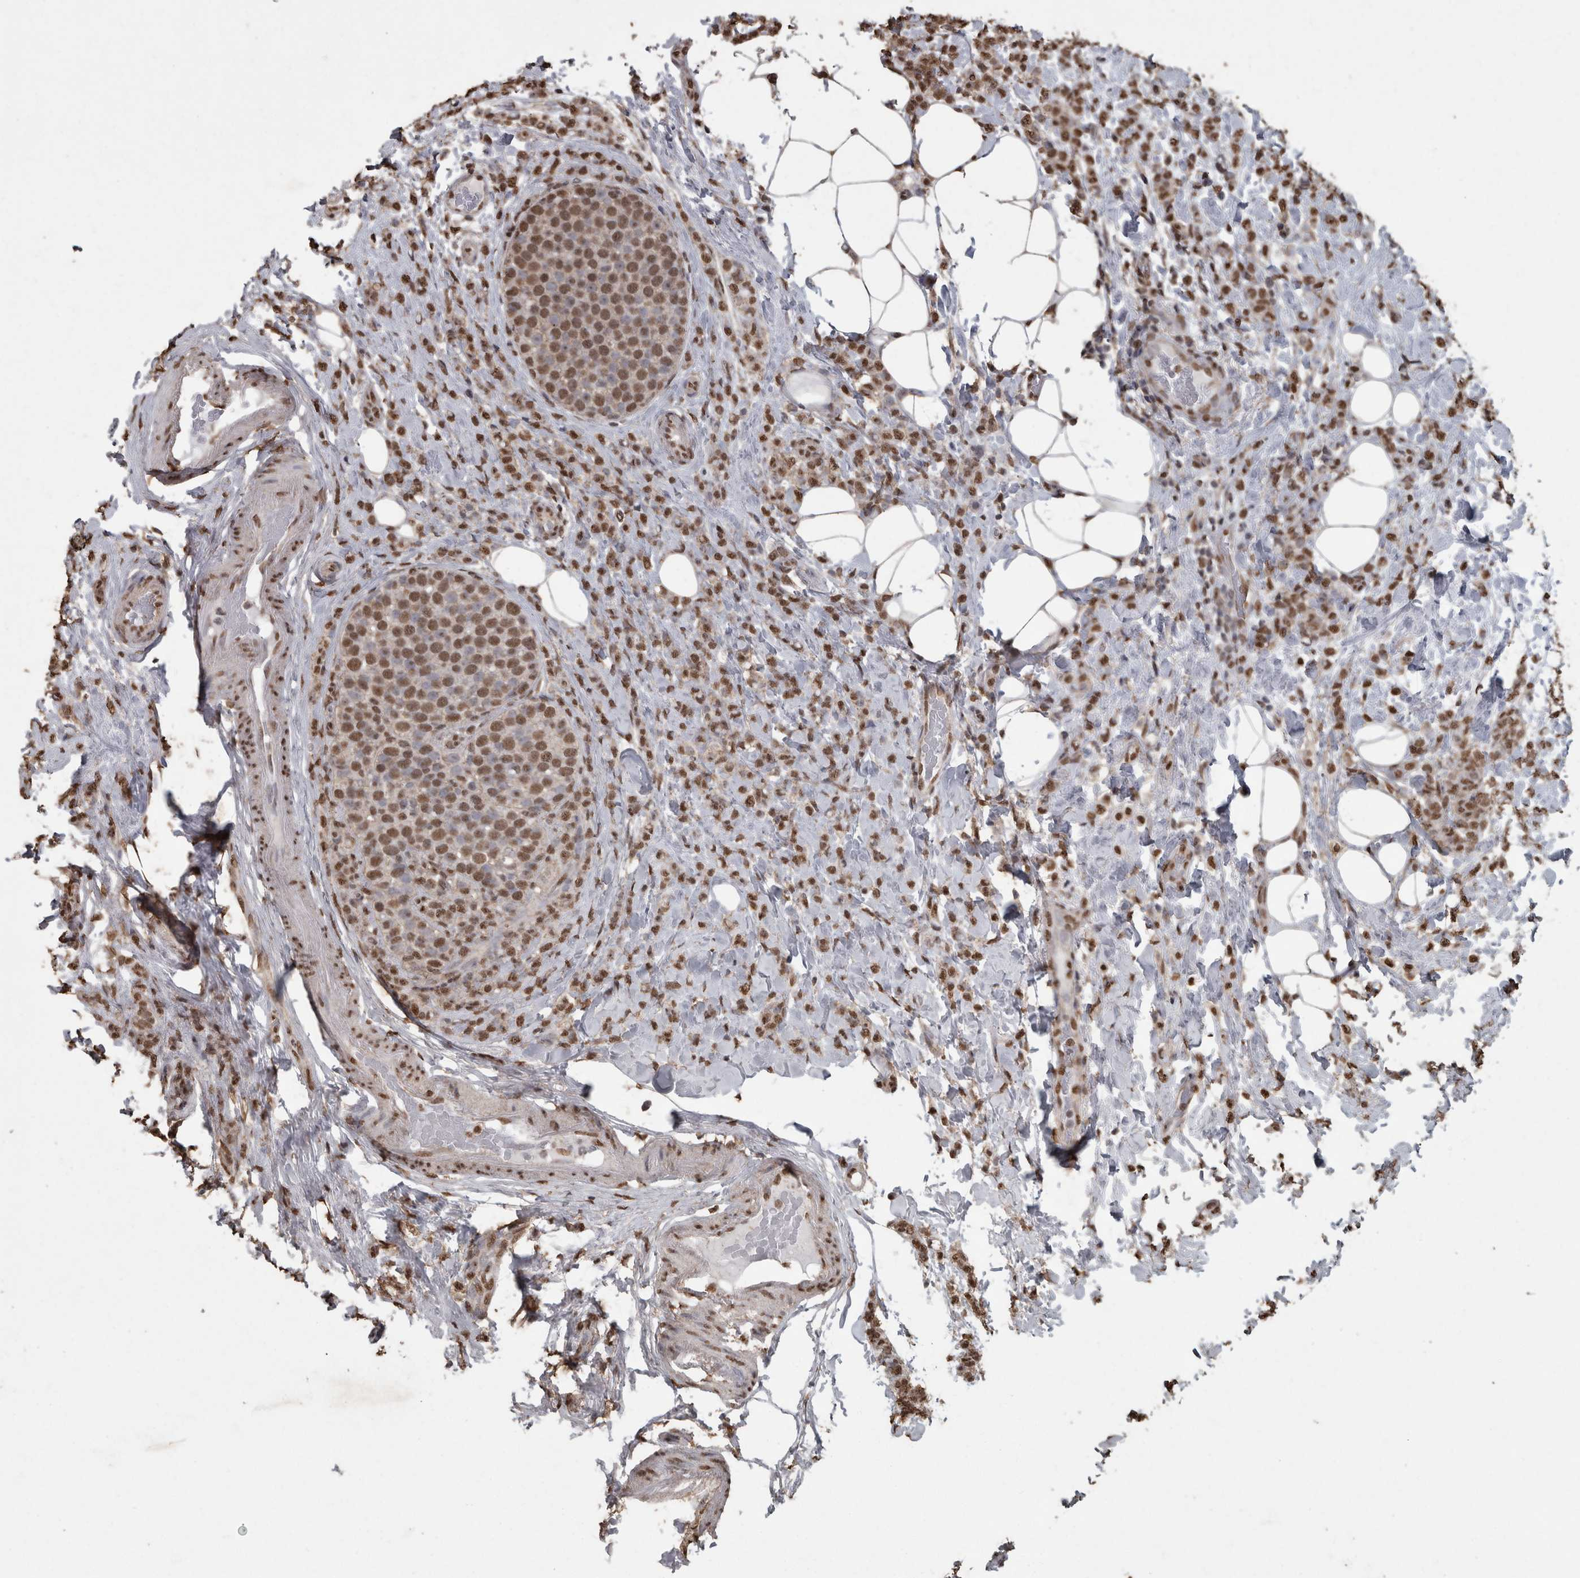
{"staining": {"intensity": "moderate", "quantity": ">75%", "location": "nuclear"}, "tissue": "breast cancer", "cell_type": "Tumor cells", "image_type": "cancer", "snomed": [{"axis": "morphology", "description": "Lobular carcinoma"}, {"axis": "topography", "description": "Breast"}], "caption": "DAB (3,3'-diaminobenzidine) immunohistochemical staining of lobular carcinoma (breast) displays moderate nuclear protein expression in approximately >75% of tumor cells.", "gene": "SMAD7", "patient": {"sex": "female", "age": 50}}